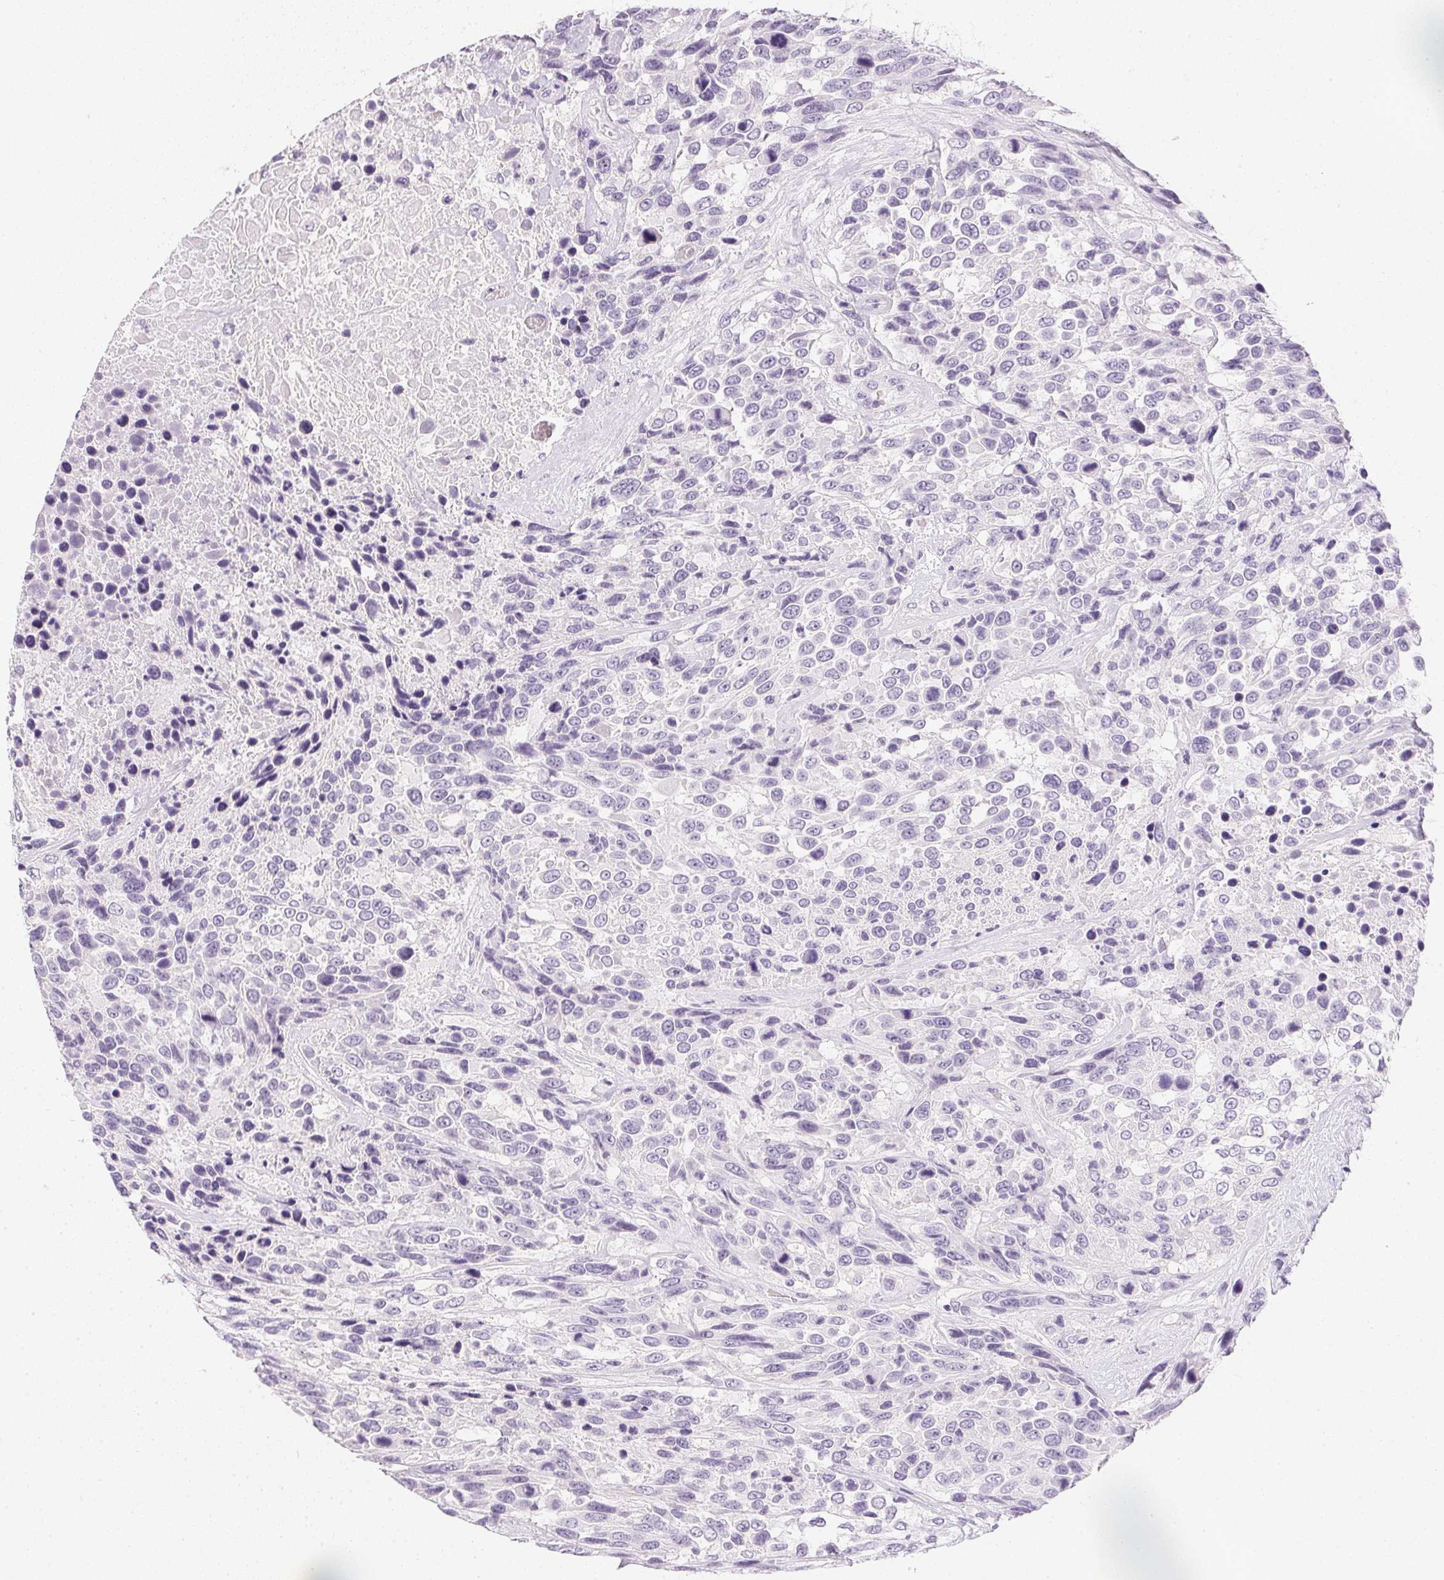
{"staining": {"intensity": "negative", "quantity": "none", "location": "none"}, "tissue": "urothelial cancer", "cell_type": "Tumor cells", "image_type": "cancer", "snomed": [{"axis": "morphology", "description": "Urothelial carcinoma, High grade"}, {"axis": "topography", "description": "Urinary bladder"}], "caption": "Immunohistochemistry (IHC) of human urothelial cancer shows no positivity in tumor cells. Brightfield microscopy of immunohistochemistry stained with DAB (3,3'-diaminobenzidine) (brown) and hematoxylin (blue), captured at high magnification.", "gene": "PPY", "patient": {"sex": "female", "age": 70}}